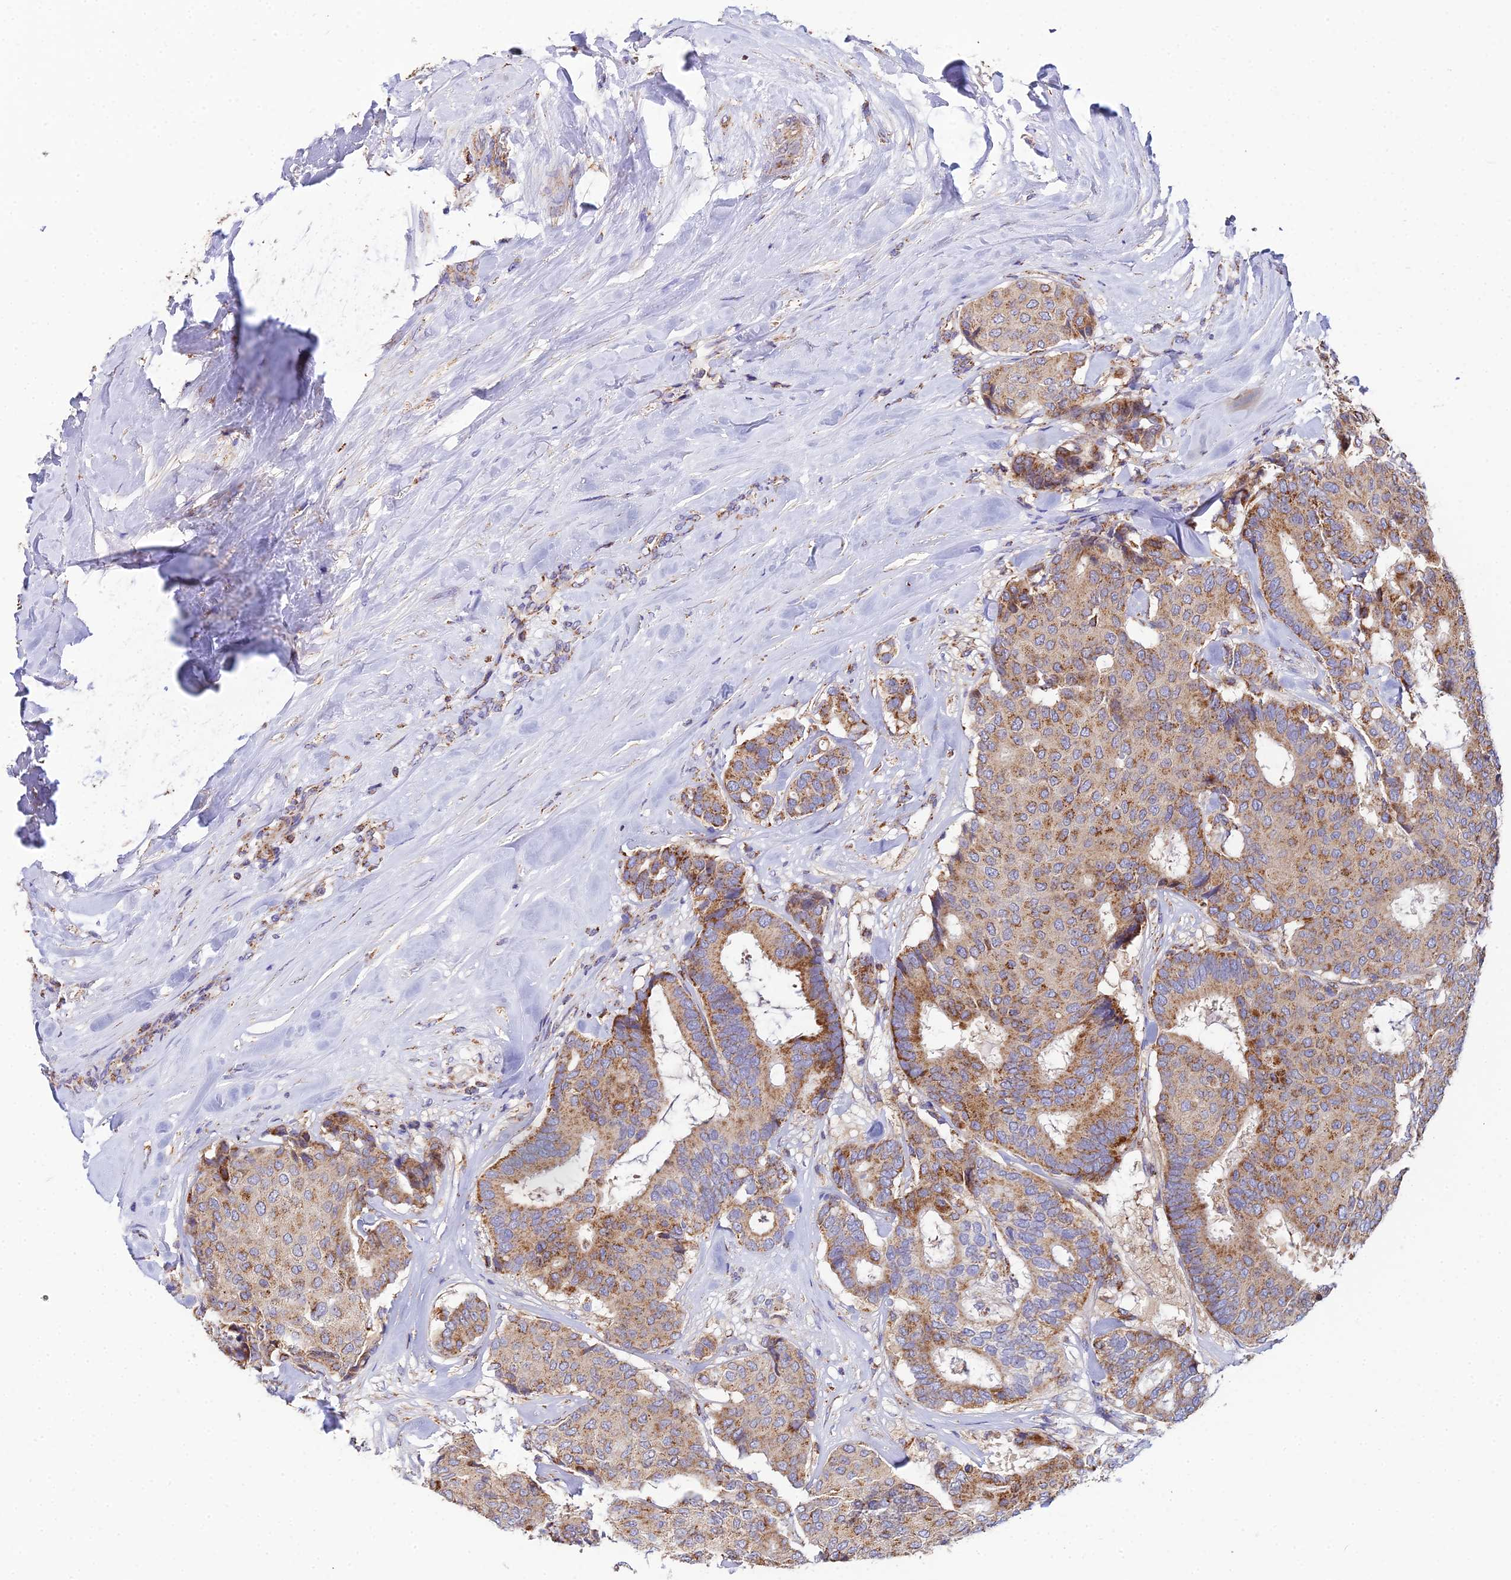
{"staining": {"intensity": "moderate", "quantity": "25%-75%", "location": "cytoplasmic/membranous"}, "tissue": "breast cancer", "cell_type": "Tumor cells", "image_type": "cancer", "snomed": [{"axis": "morphology", "description": "Duct carcinoma"}, {"axis": "topography", "description": "Breast"}], "caption": "Breast invasive ductal carcinoma stained with a protein marker reveals moderate staining in tumor cells.", "gene": "NIPSNAP3A", "patient": {"sex": "female", "age": 75}}